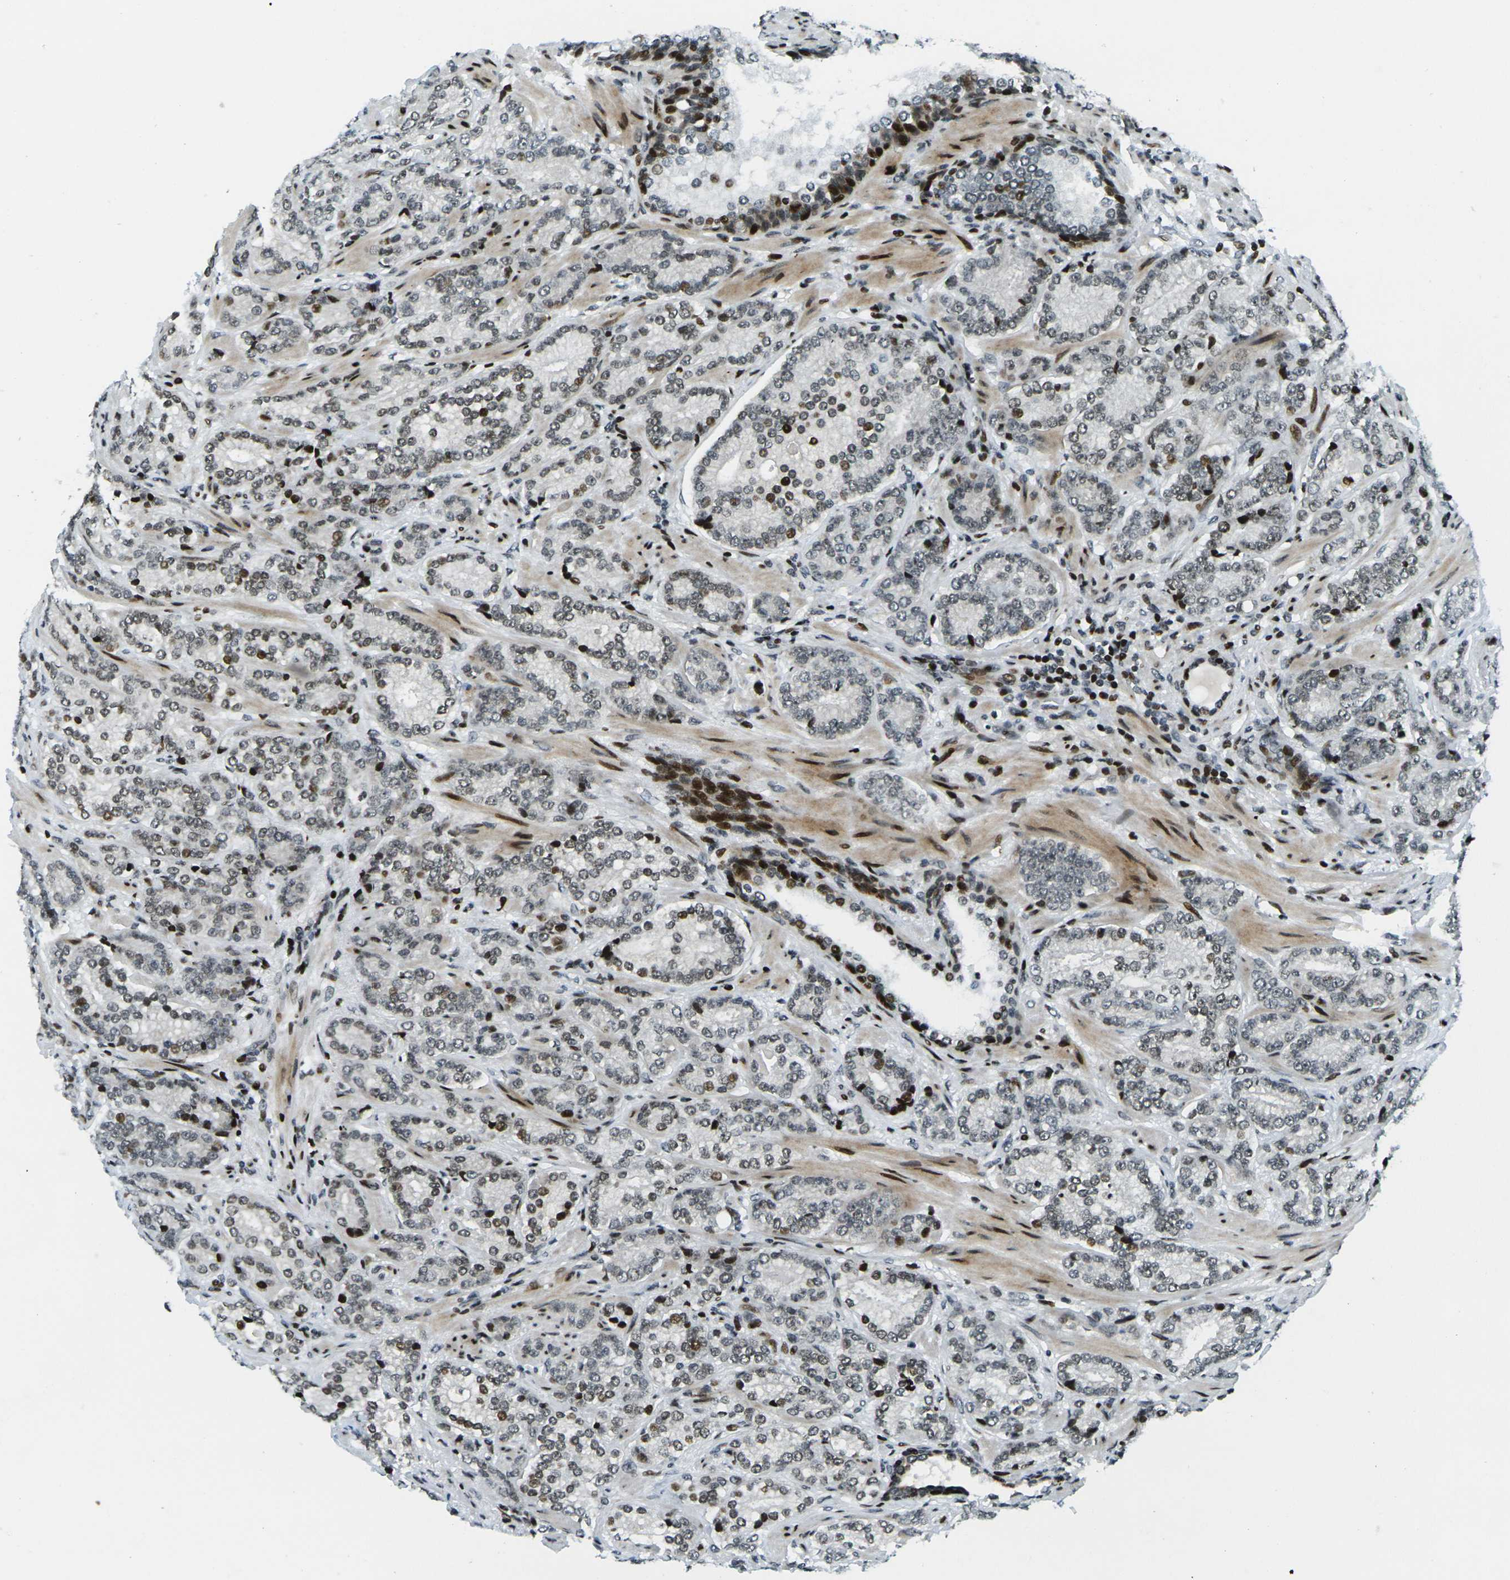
{"staining": {"intensity": "moderate", "quantity": "25%-75%", "location": "nuclear"}, "tissue": "prostate cancer", "cell_type": "Tumor cells", "image_type": "cancer", "snomed": [{"axis": "morphology", "description": "Adenocarcinoma, High grade"}, {"axis": "topography", "description": "Prostate"}], "caption": "A high-resolution micrograph shows immunohistochemistry staining of prostate adenocarcinoma (high-grade), which displays moderate nuclear expression in about 25%-75% of tumor cells.", "gene": "H3-3A", "patient": {"sex": "male", "age": 61}}